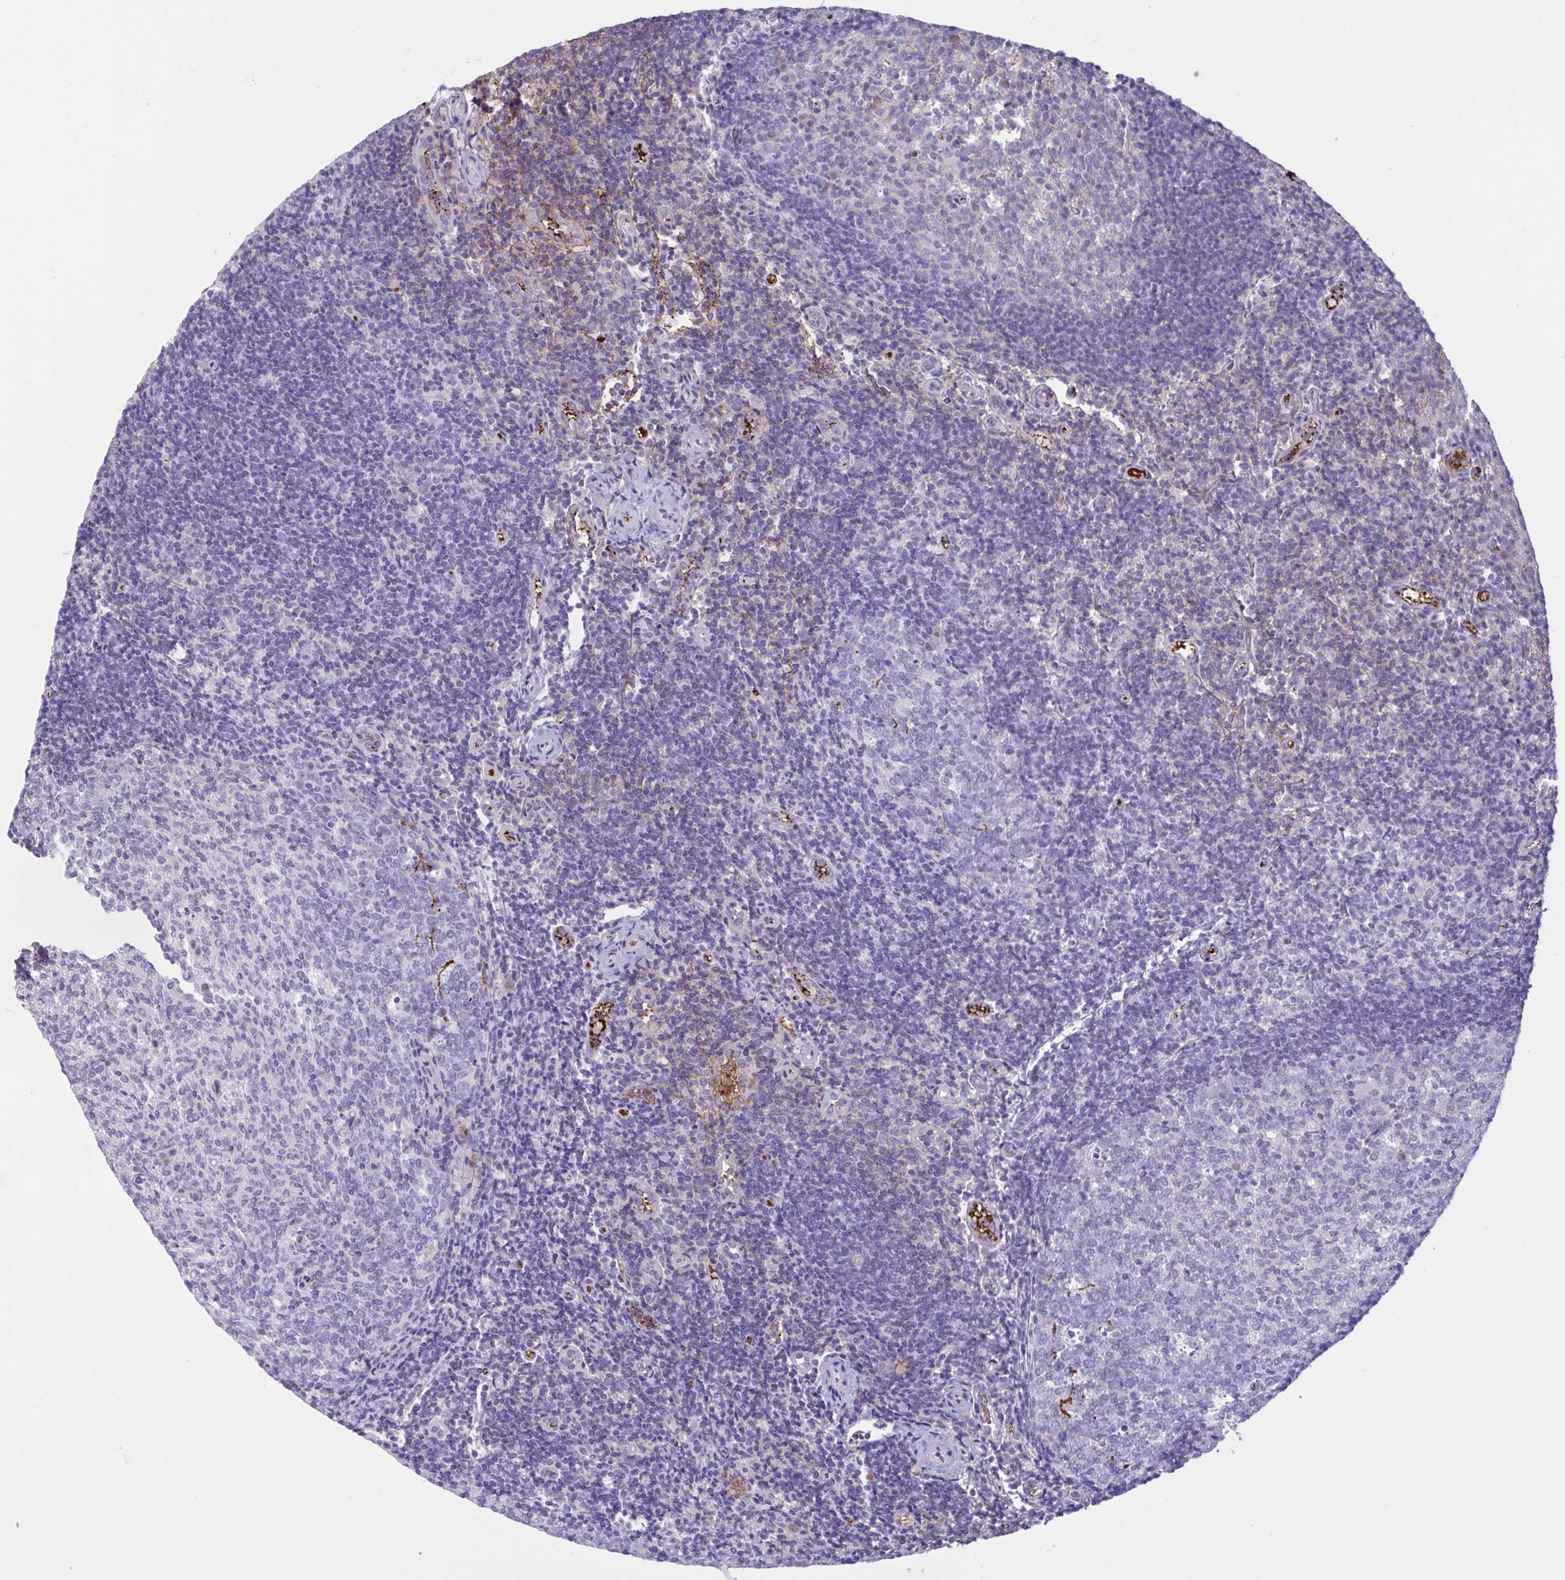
{"staining": {"intensity": "negative", "quantity": "none", "location": "none"}, "tissue": "tonsil", "cell_type": "Germinal center cells", "image_type": "normal", "snomed": [{"axis": "morphology", "description": "Normal tissue, NOS"}, {"axis": "topography", "description": "Tonsil"}], "caption": "Tonsil stained for a protein using immunohistochemistry displays no staining germinal center cells.", "gene": "IL1R1", "patient": {"sex": "female", "age": 10}}